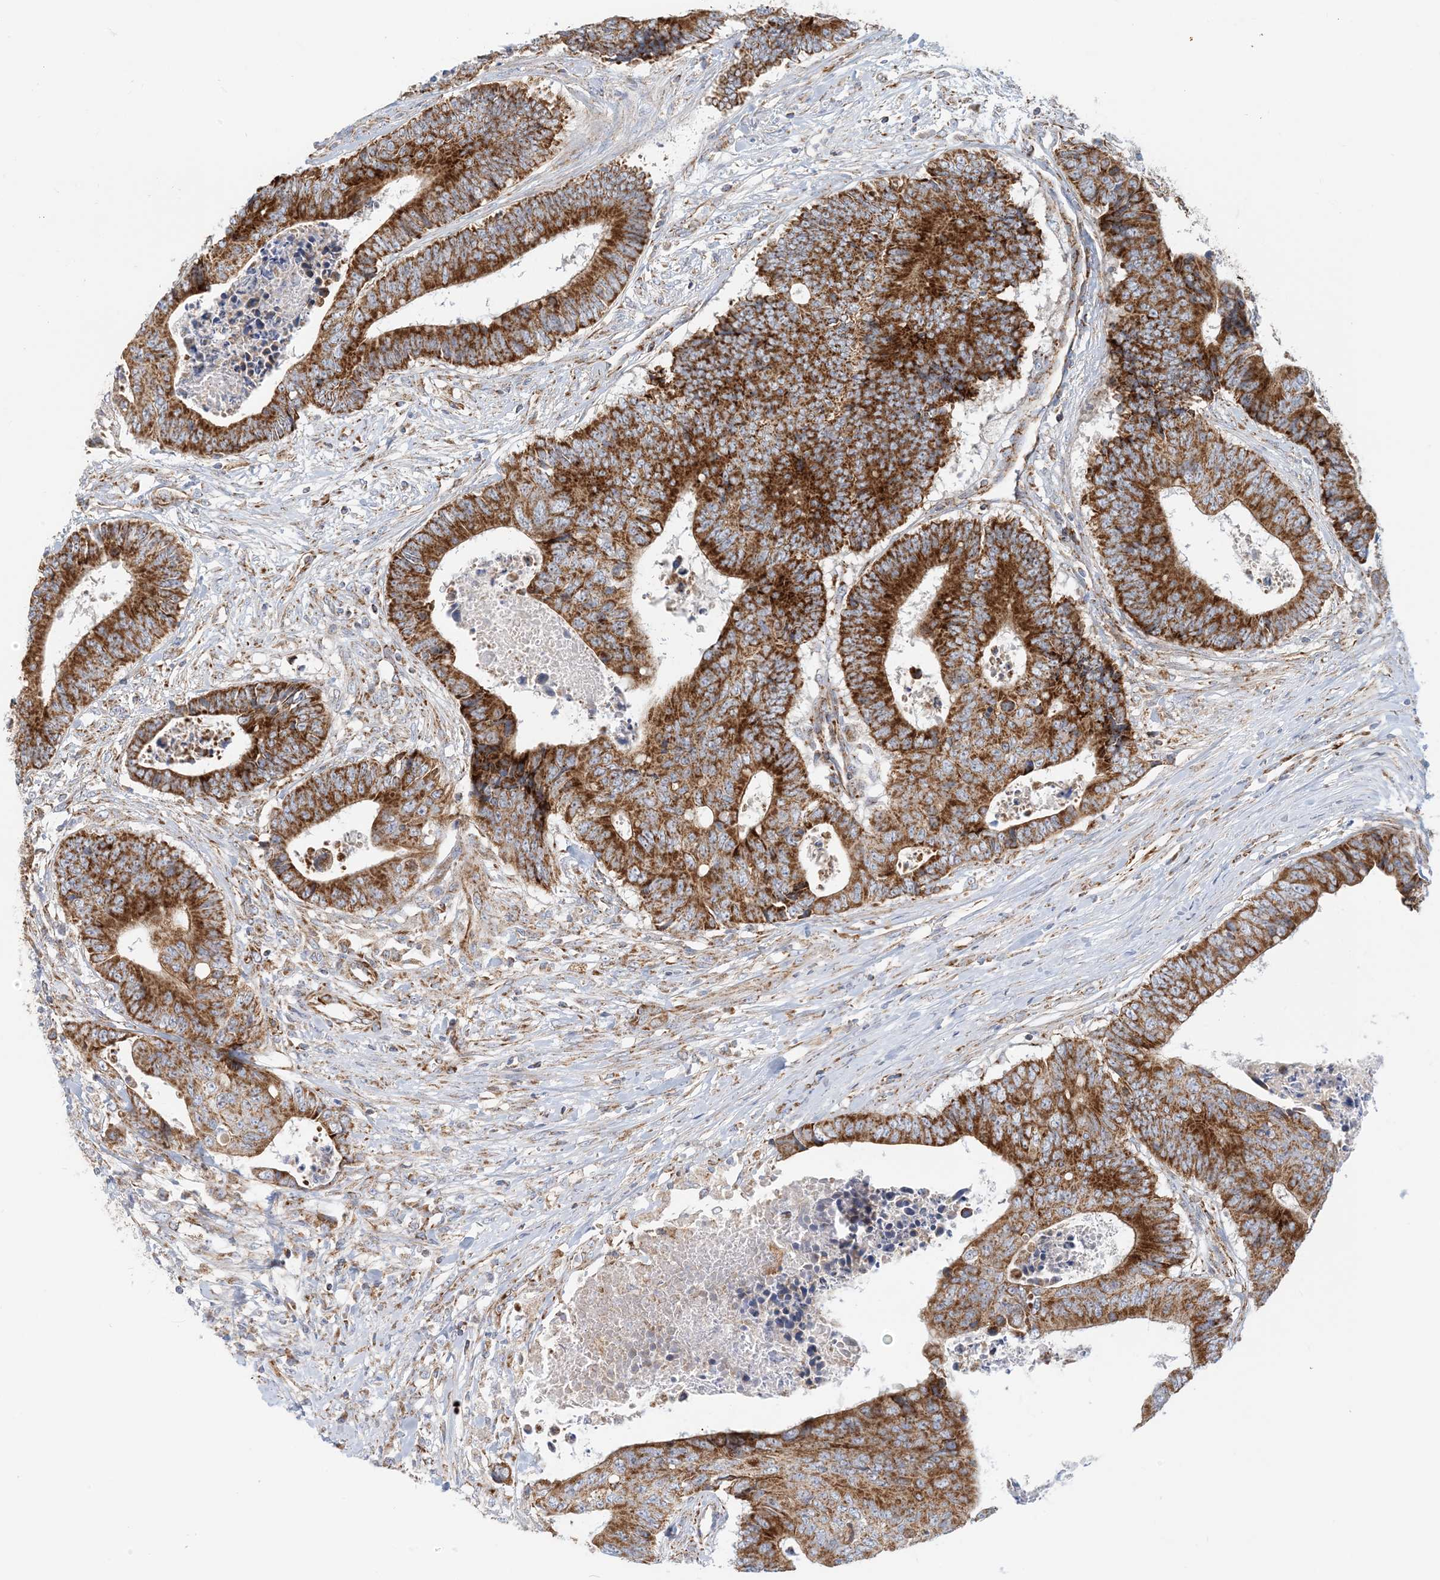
{"staining": {"intensity": "strong", "quantity": ">75%", "location": "cytoplasmic/membranous"}, "tissue": "colorectal cancer", "cell_type": "Tumor cells", "image_type": "cancer", "snomed": [{"axis": "morphology", "description": "Adenocarcinoma, NOS"}, {"axis": "topography", "description": "Rectum"}], "caption": "This is a micrograph of IHC staining of colorectal cancer (adenocarcinoma), which shows strong positivity in the cytoplasmic/membranous of tumor cells.", "gene": "COA3", "patient": {"sex": "male", "age": 84}}